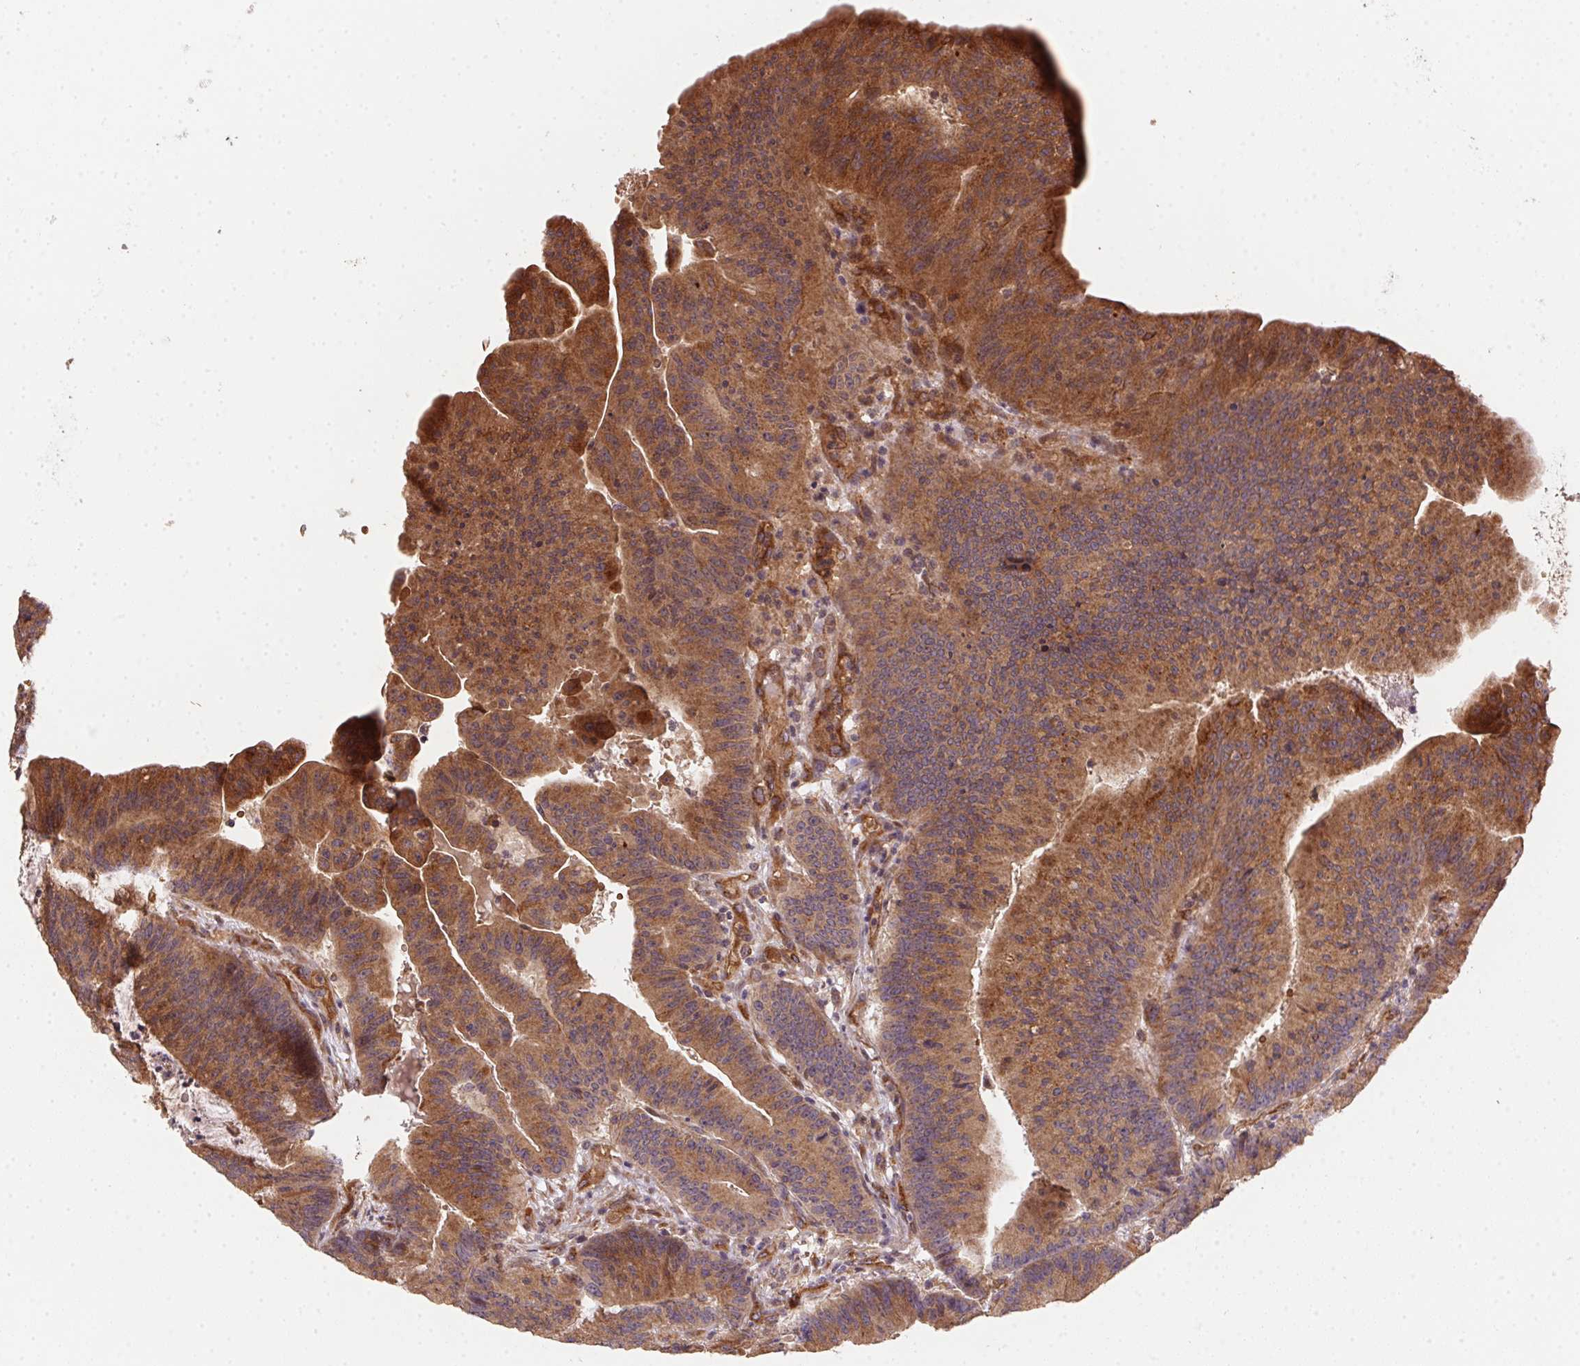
{"staining": {"intensity": "moderate", "quantity": ">75%", "location": "cytoplasmic/membranous"}, "tissue": "colorectal cancer", "cell_type": "Tumor cells", "image_type": "cancer", "snomed": [{"axis": "morphology", "description": "Adenocarcinoma, NOS"}, {"axis": "topography", "description": "Colon"}], "caption": "Immunohistochemistry image of neoplastic tissue: colorectal adenocarcinoma stained using immunohistochemistry exhibits medium levels of moderate protein expression localized specifically in the cytoplasmic/membranous of tumor cells, appearing as a cytoplasmic/membranous brown color.", "gene": "USE1", "patient": {"sex": "female", "age": 78}}